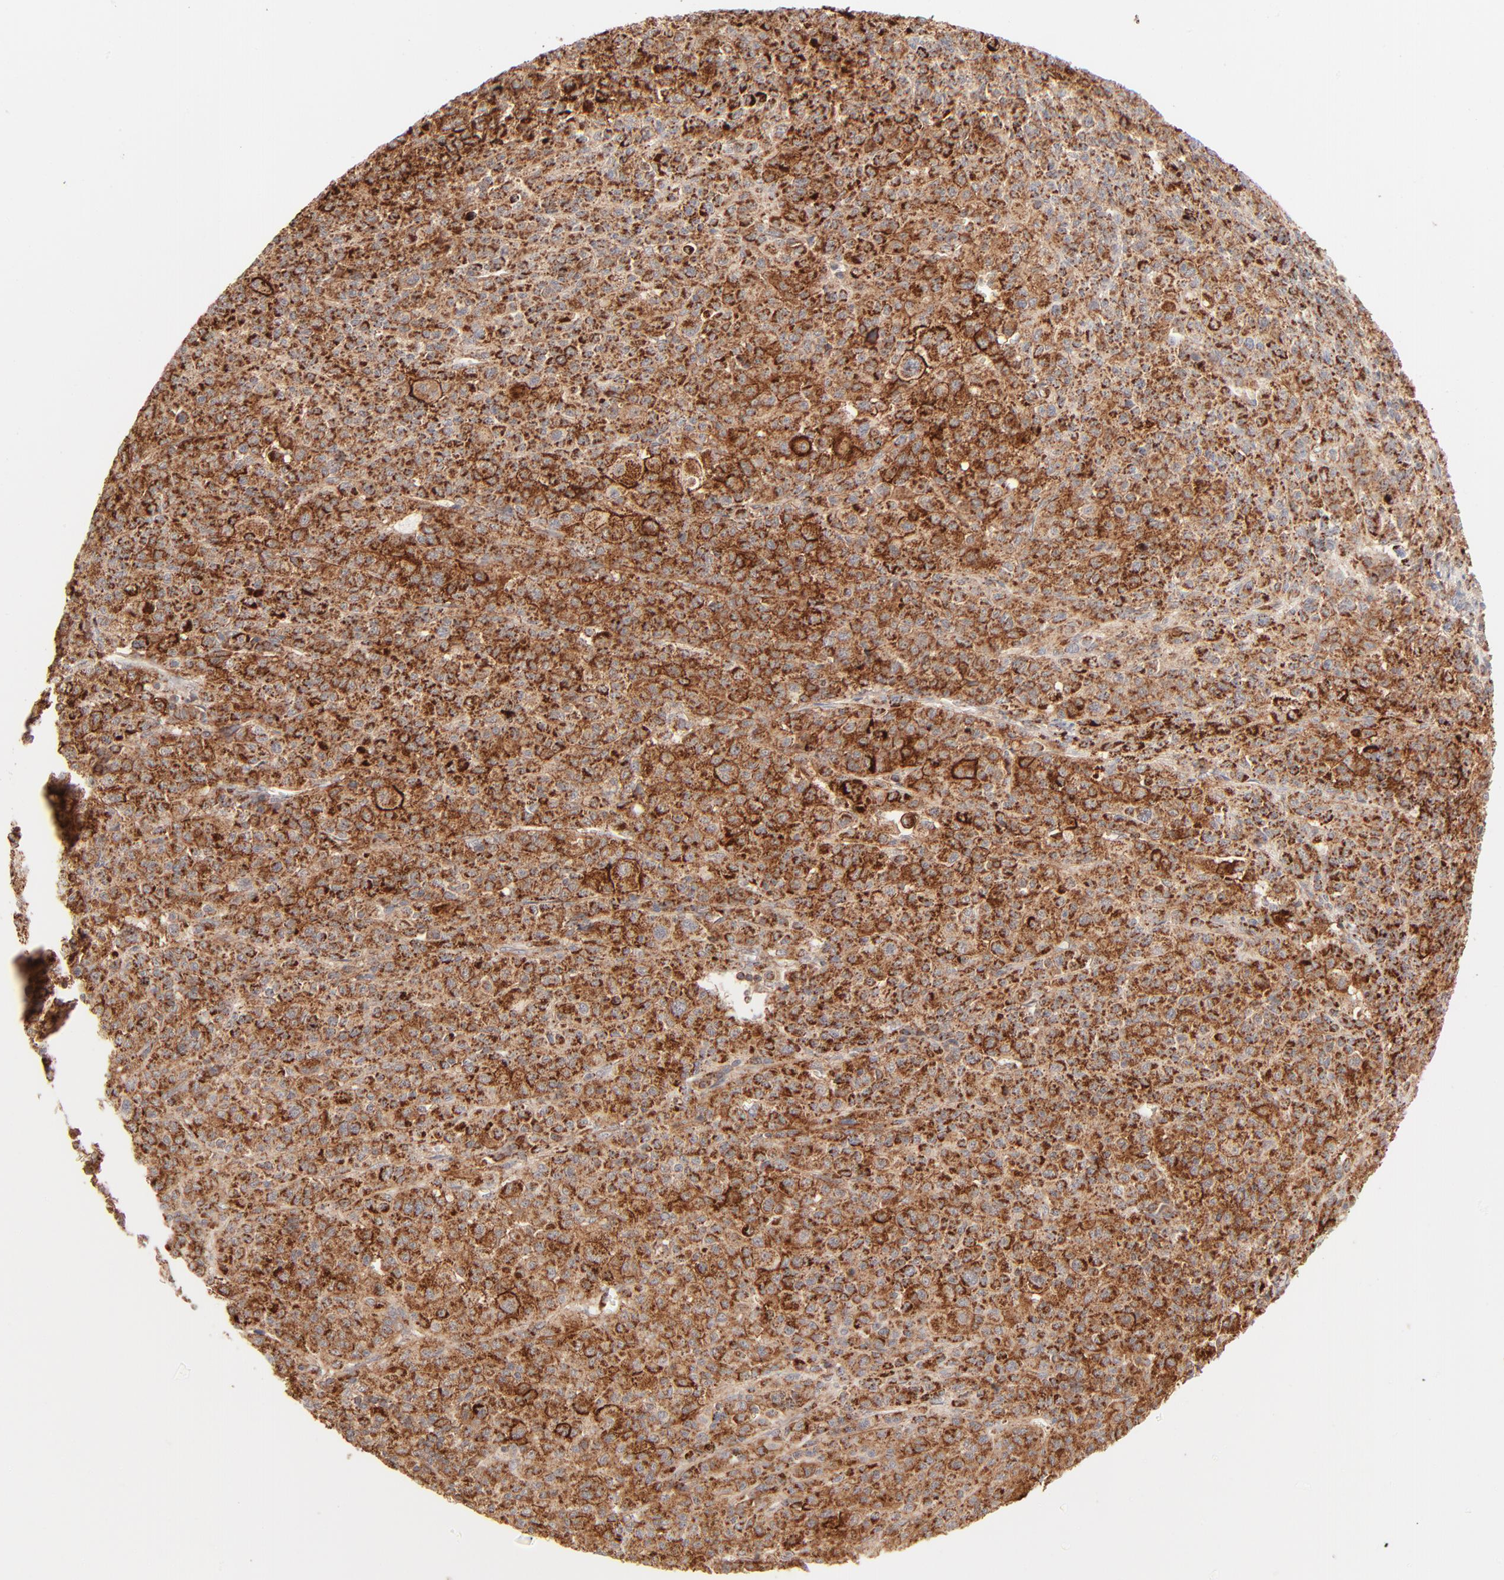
{"staining": {"intensity": "strong", "quantity": ">75%", "location": "cytoplasmic/membranous"}, "tissue": "melanoma", "cell_type": "Tumor cells", "image_type": "cancer", "snomed": [{"axis": "morphology", "description": "Malignant melanoma, Metastatic site"}, {"axis": "topography", "description": "Skin"}], "caption": "Tumor cells show high levels of strong cytoplasmic/membranous expression in about >75% of cells in melanoma.", "gene": "CSPG4", "patient": {"sex": "female", "age": 74}}